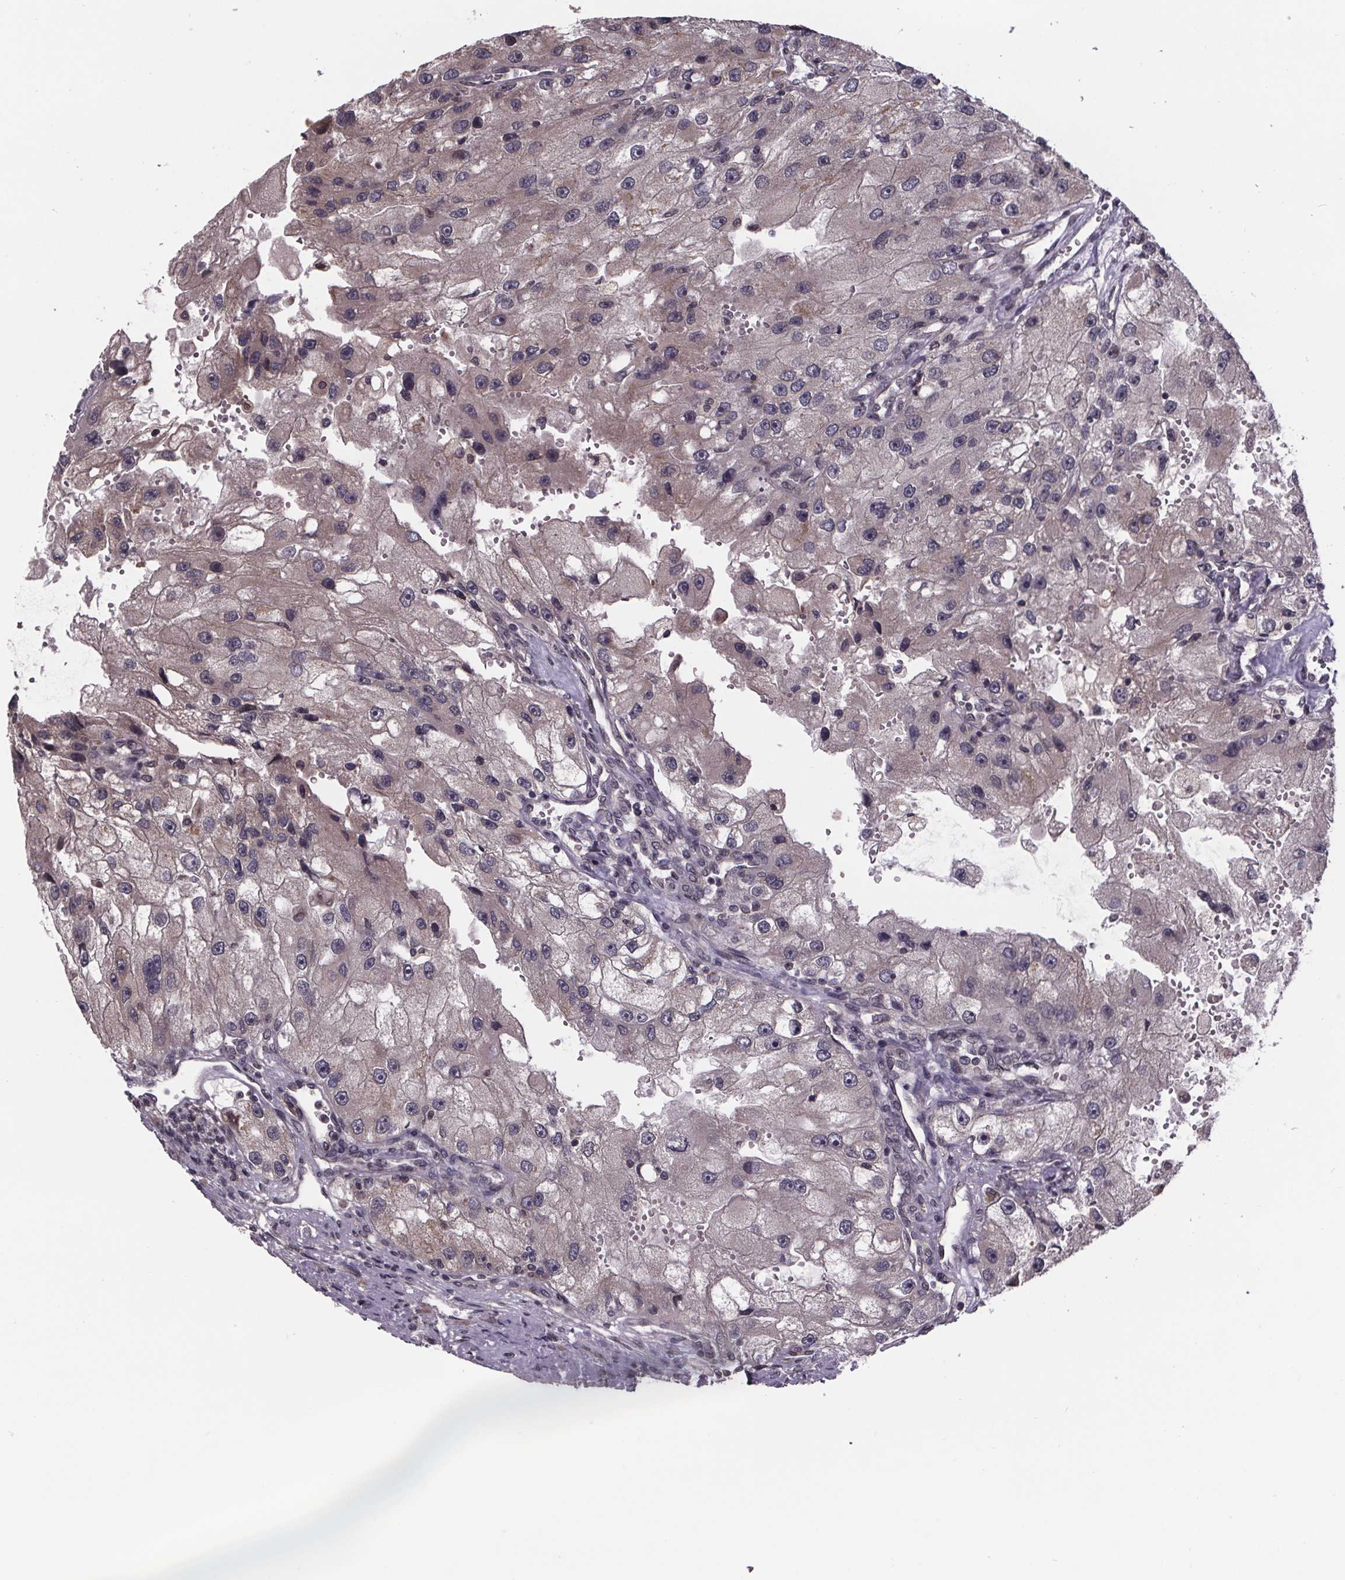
{"staining": {"intensity": "weak", "quantity": ">75%", "location": "cytoplasmic/membranous"}, "tissue": "renal cancer", "cell_type": "Tumor cells", "image_type": "cancer", "snomed": [{"axis": "morphology", "description": "Adenocarcinoma, NOS"}, {"axis": "topography", "description": "Kidney"}], "caption": "Brown immunohistochemical staining in human adenocarcinoma (renal) shows weak cytoplasmic/membranous positivity in about >75% of tumor cells. The protein is stained brown, and the nuclei are stained in blue (DAB IHC with brightfield microscopy, high magnification).", "gene": "SAT1", "patient": {"sex": "male", "age": 63}}